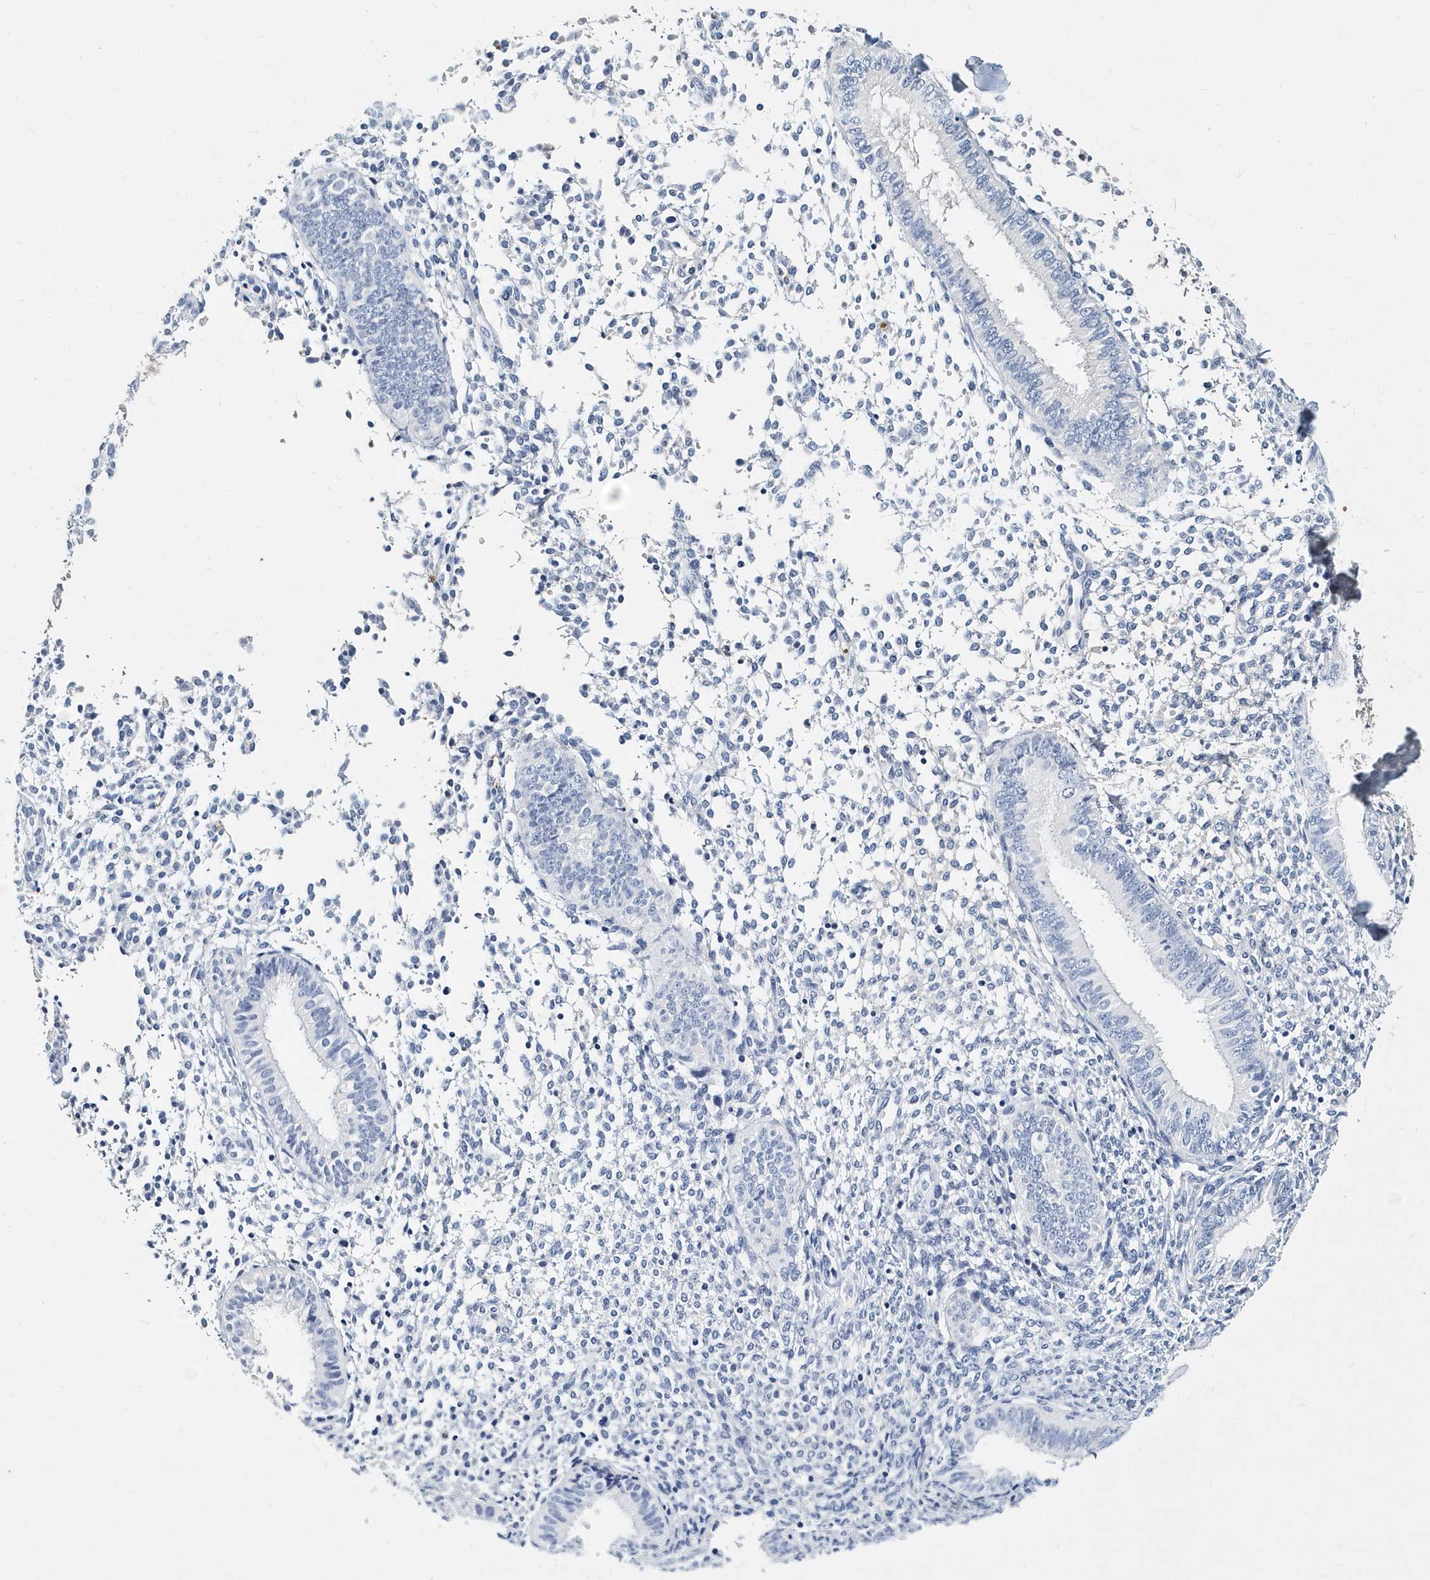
{"staining": {"intensity": "negative", "quantity": "none", "location": "none"}, "tissue": "endometrium", "cell_type": "Cells in endometrial stroma", "image_type": "normal", "snomed": [{"axis": "morphology", "description": "Normal tissue, NOS"}, {"axis": "topography", "description": "Uterus"}, {"axis": "topography", "description": "Endometrium"}], "caption": "Immunohistochemistry of unremarkable human endometrium reveals no positivity in cells in endometrial stroma.", "gene": "ITGA2B", "patient": {"sex": "female", "age": 48}}